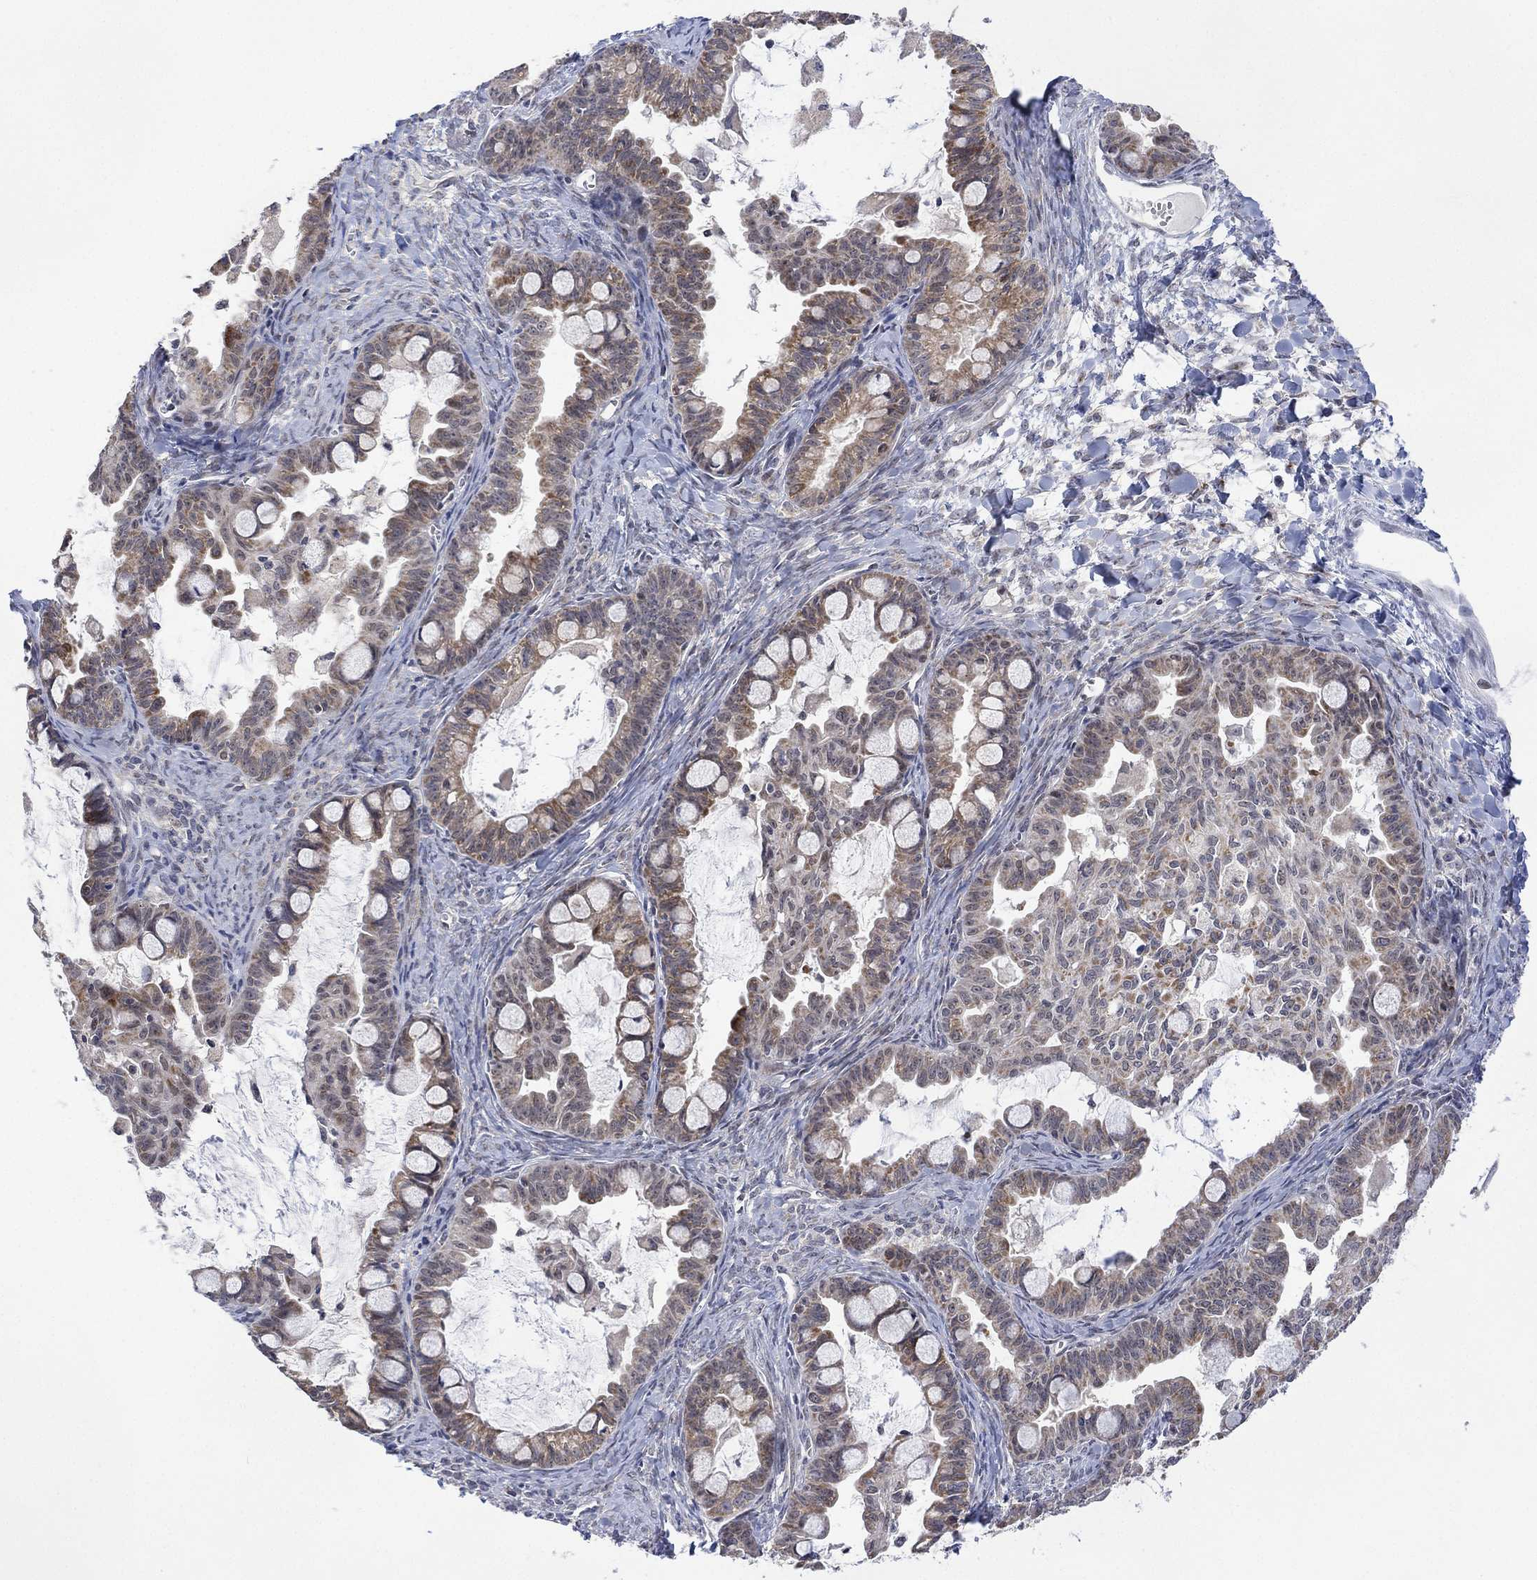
{"staining": {"intensity": "weak", "quantity": "25%-75%", "location": "cytoplasmic/membranous"}, "tissue": "ovarian cancer", "cell_type": "Tumor cells", "image_type": "cancer", "snomed": [{"axis": "morphology", "description": "Cystadenocarcinoma, mucinous, NOS"}, {"axis": "topography", "description": "Ovary"}], "caption": "The micrograph displays immunohistochemical staining of mucinous cystadenocarcinoma (ovarian). There is weak cytoplasmic/membranous expression is appreciated in approximately 25%-75% of tumor cells.", "gene": "SLC48A1", "patient": {"sex": "female", "age": 63}}